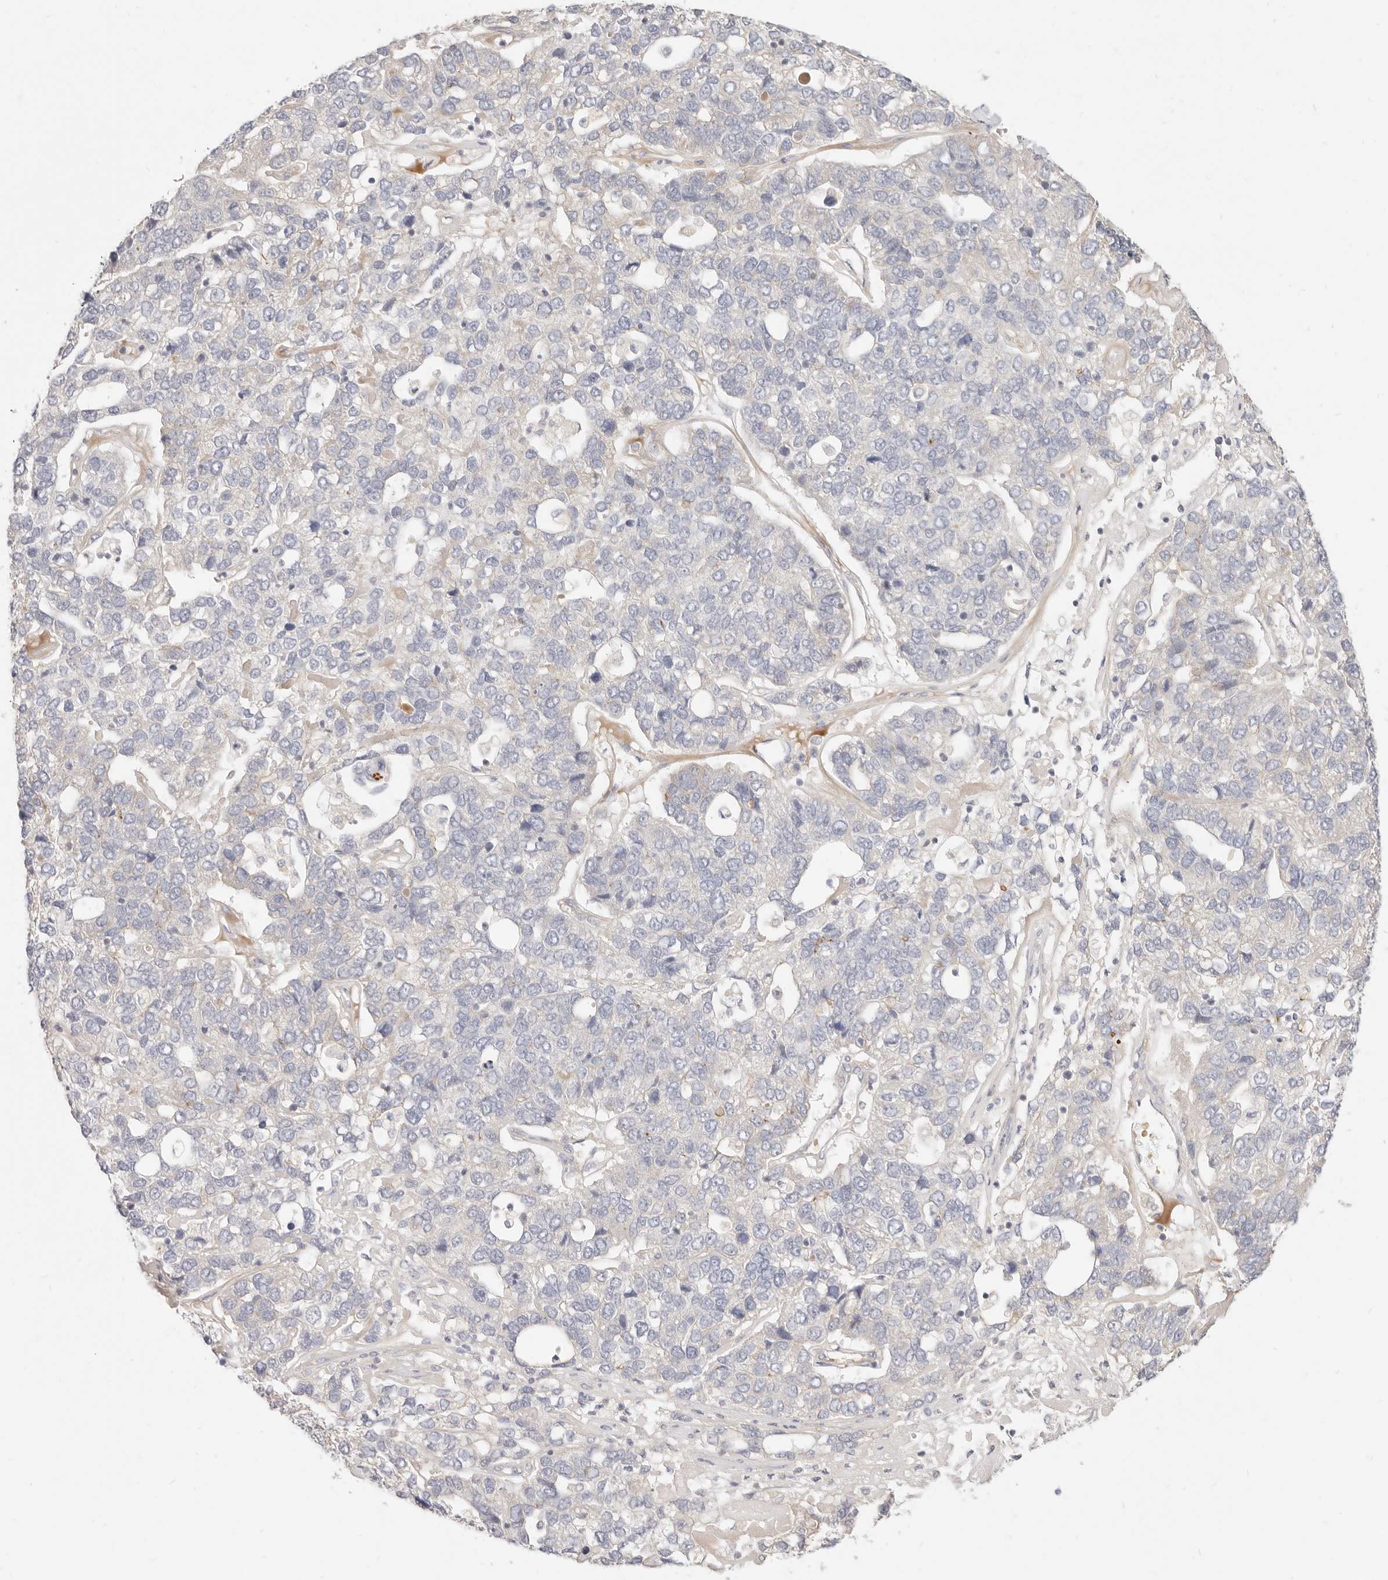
{"staining": {"intensity": "negative", "quantity": "none", "location": "none"}, "tissue": "pancreatic cancer", "cell_type": "Tumor cells", "image_type": "cancer", "snomed": [{"axis": "morphology", "description": "Adenocarcinoma, NOS"}, {"axis": "topography", "description": "Pancreas"}], "caption": "Immunohistochemistry (IHC) micrograph of neoplastic tissue: human adenocarcinoma (pancreatic) stained with DAB (3,3'-diaminobenzidine) displays no significant protein expression in tumor cells.", "gene": "LTB4R2", "patient": {"sex": "female", "age": 61}}